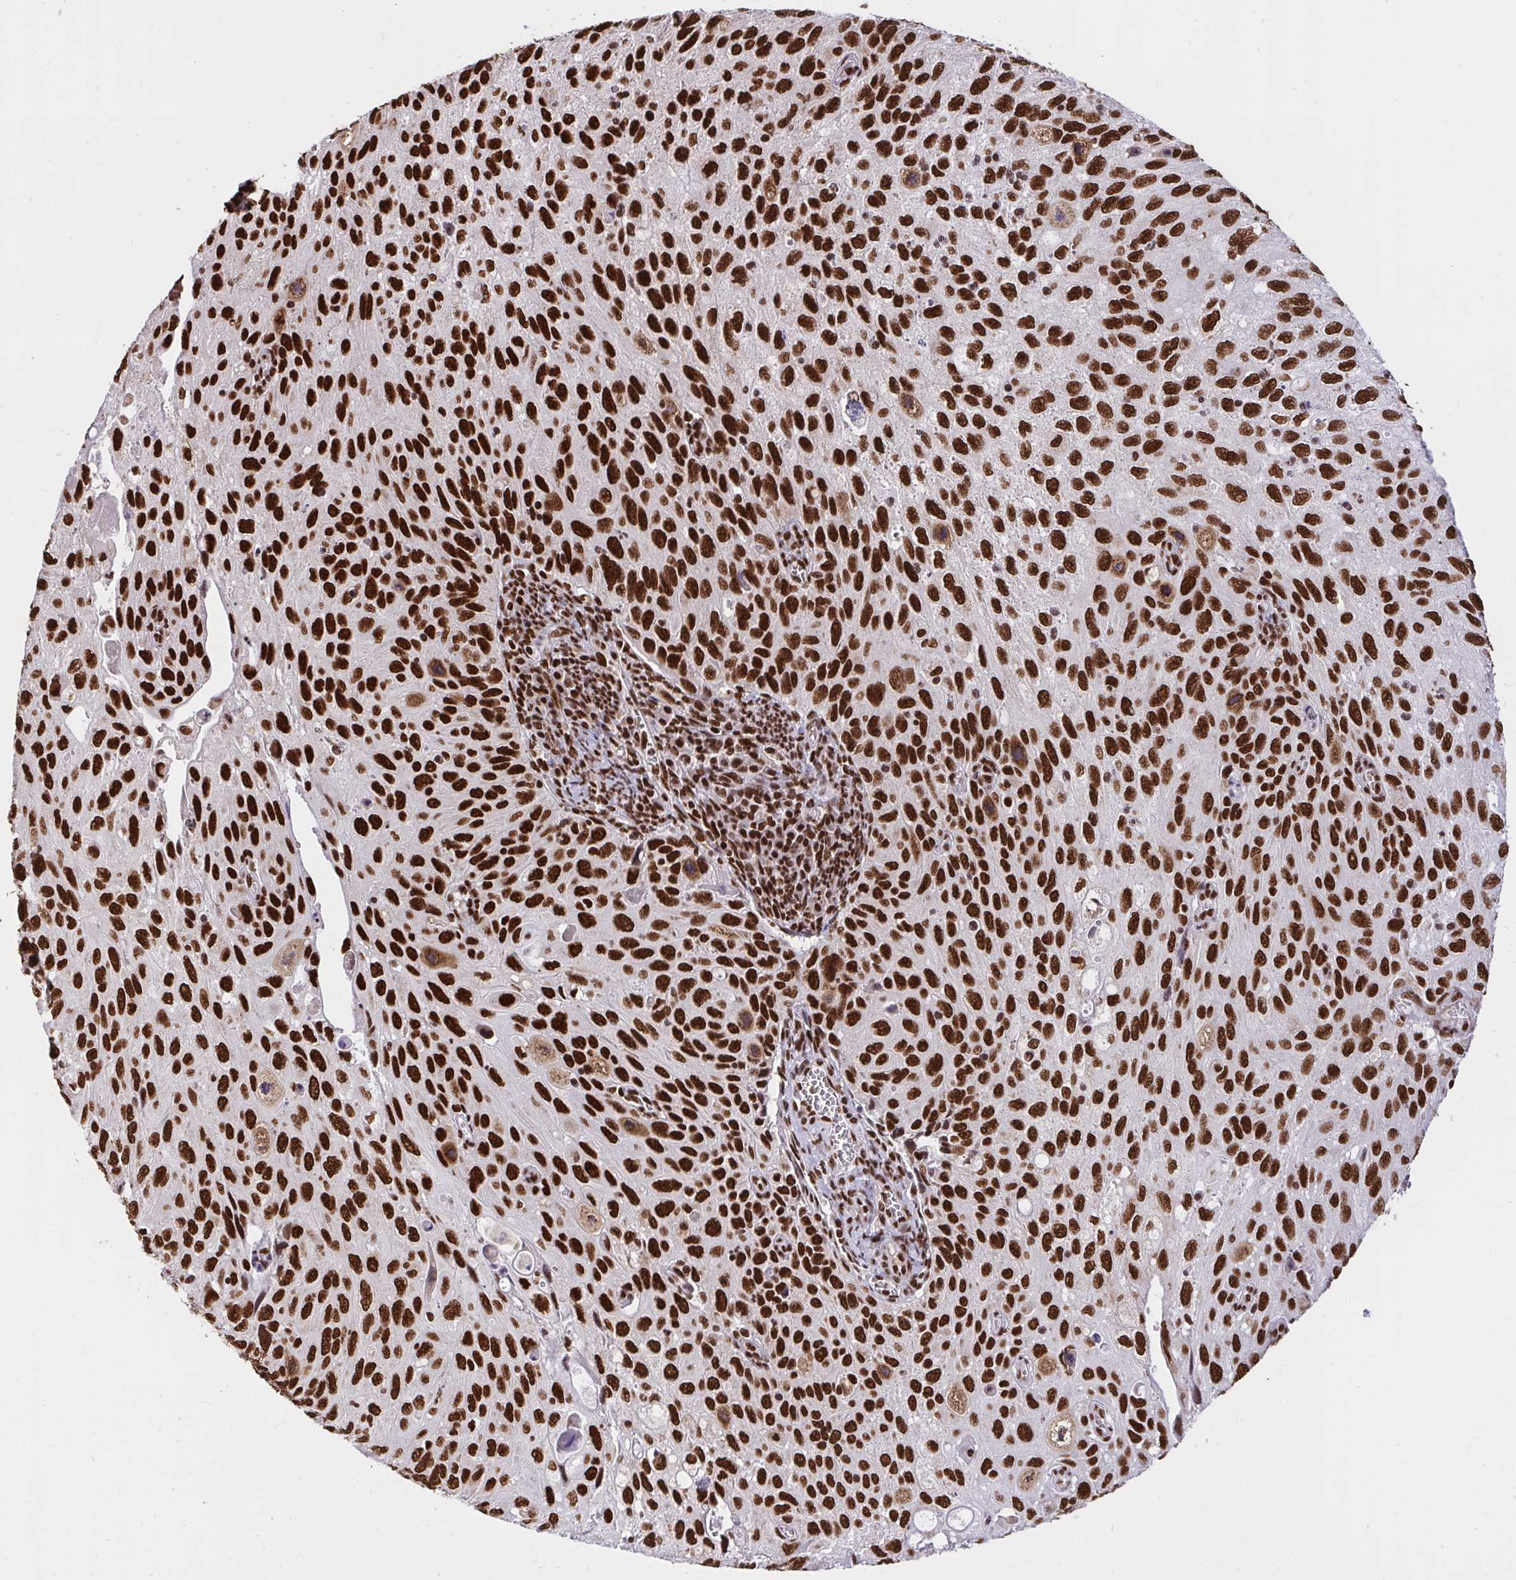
{"staining": {"intensity": "strong", "quantity": ">75%", "location": "nuclear"}, "tissue": "cervical cancer", "cell_type": "Tumor cells", "image_type": "cancer", "snomed": [{"axis": "morphology", "description": "Squamous cell carcinoma, NOS"}, {"axis": "topography", "description": "Cervix"}], "caption": "IHC (DAB (3,3'-diaminobenzidine)) staining of human cervical cancer (squamous cell carcinoma) shows strong nuclear protein positivity in approximately >75% of tumor cells. (brown staining indicates protein expression, while blue staining denotes nuclei).", "gene": "HNRNPL", "patient": {"sex": "female", "age": 70}}